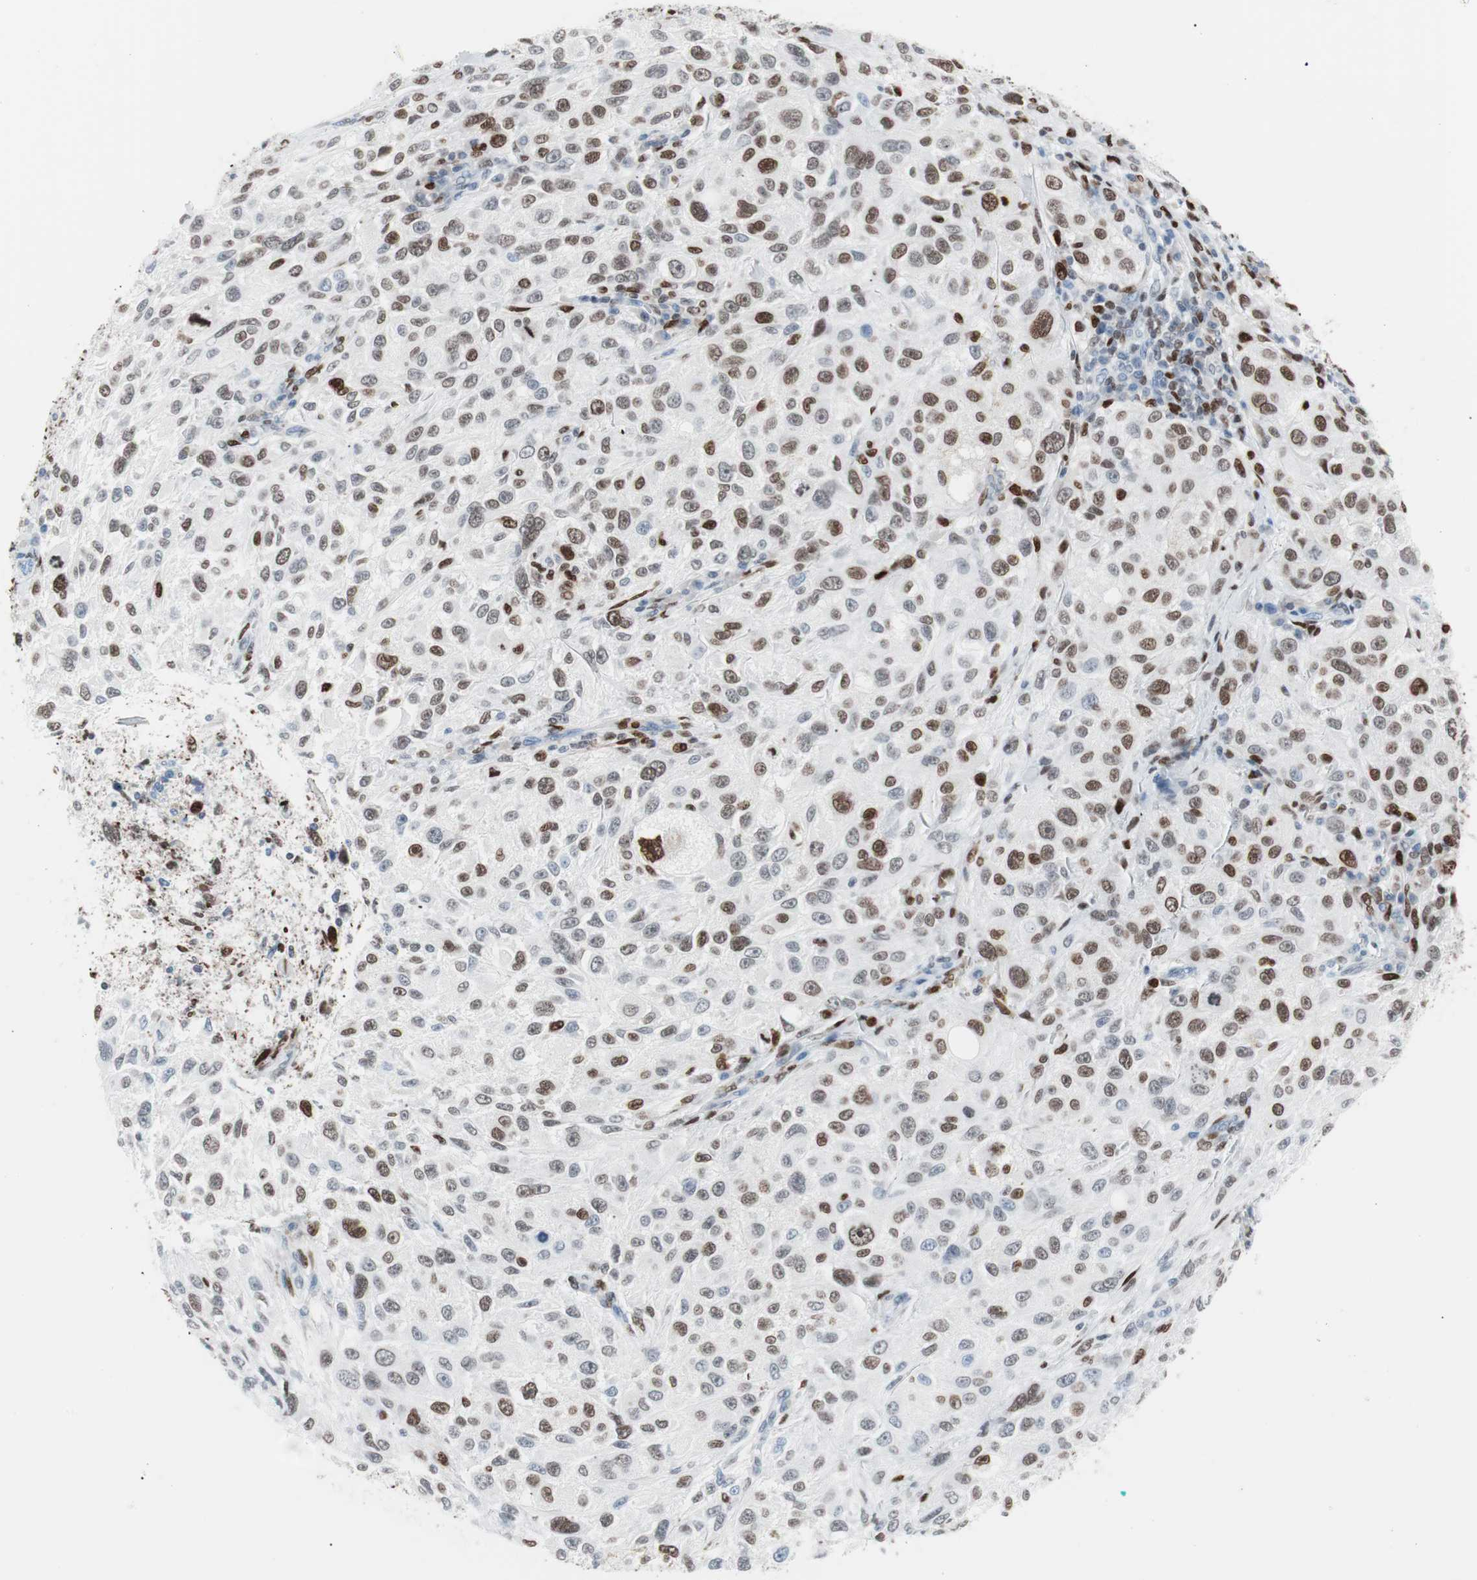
{"staining": {"intensity": "strong", "quantity": ">75%", "location": "nuclear"}, "tissue": "melanoma", "cell_type": "Tumor cells", "image_type": "cancer", "snomed": [{"axis": "morphology", "description": "Necrosis, NOS"}, {"axis": "morphology", "description": "Malignant melanoma, NOS"}, {"axis": "topography", "description": "Skin"}], "caption": "Malignant melanoma was stained to show a protein in brown. There is high levels of strong nuclear staining in about >75% of tumor cells.", "gene": "CEBPB", "patient": {"sex": "female", "age": 87}}